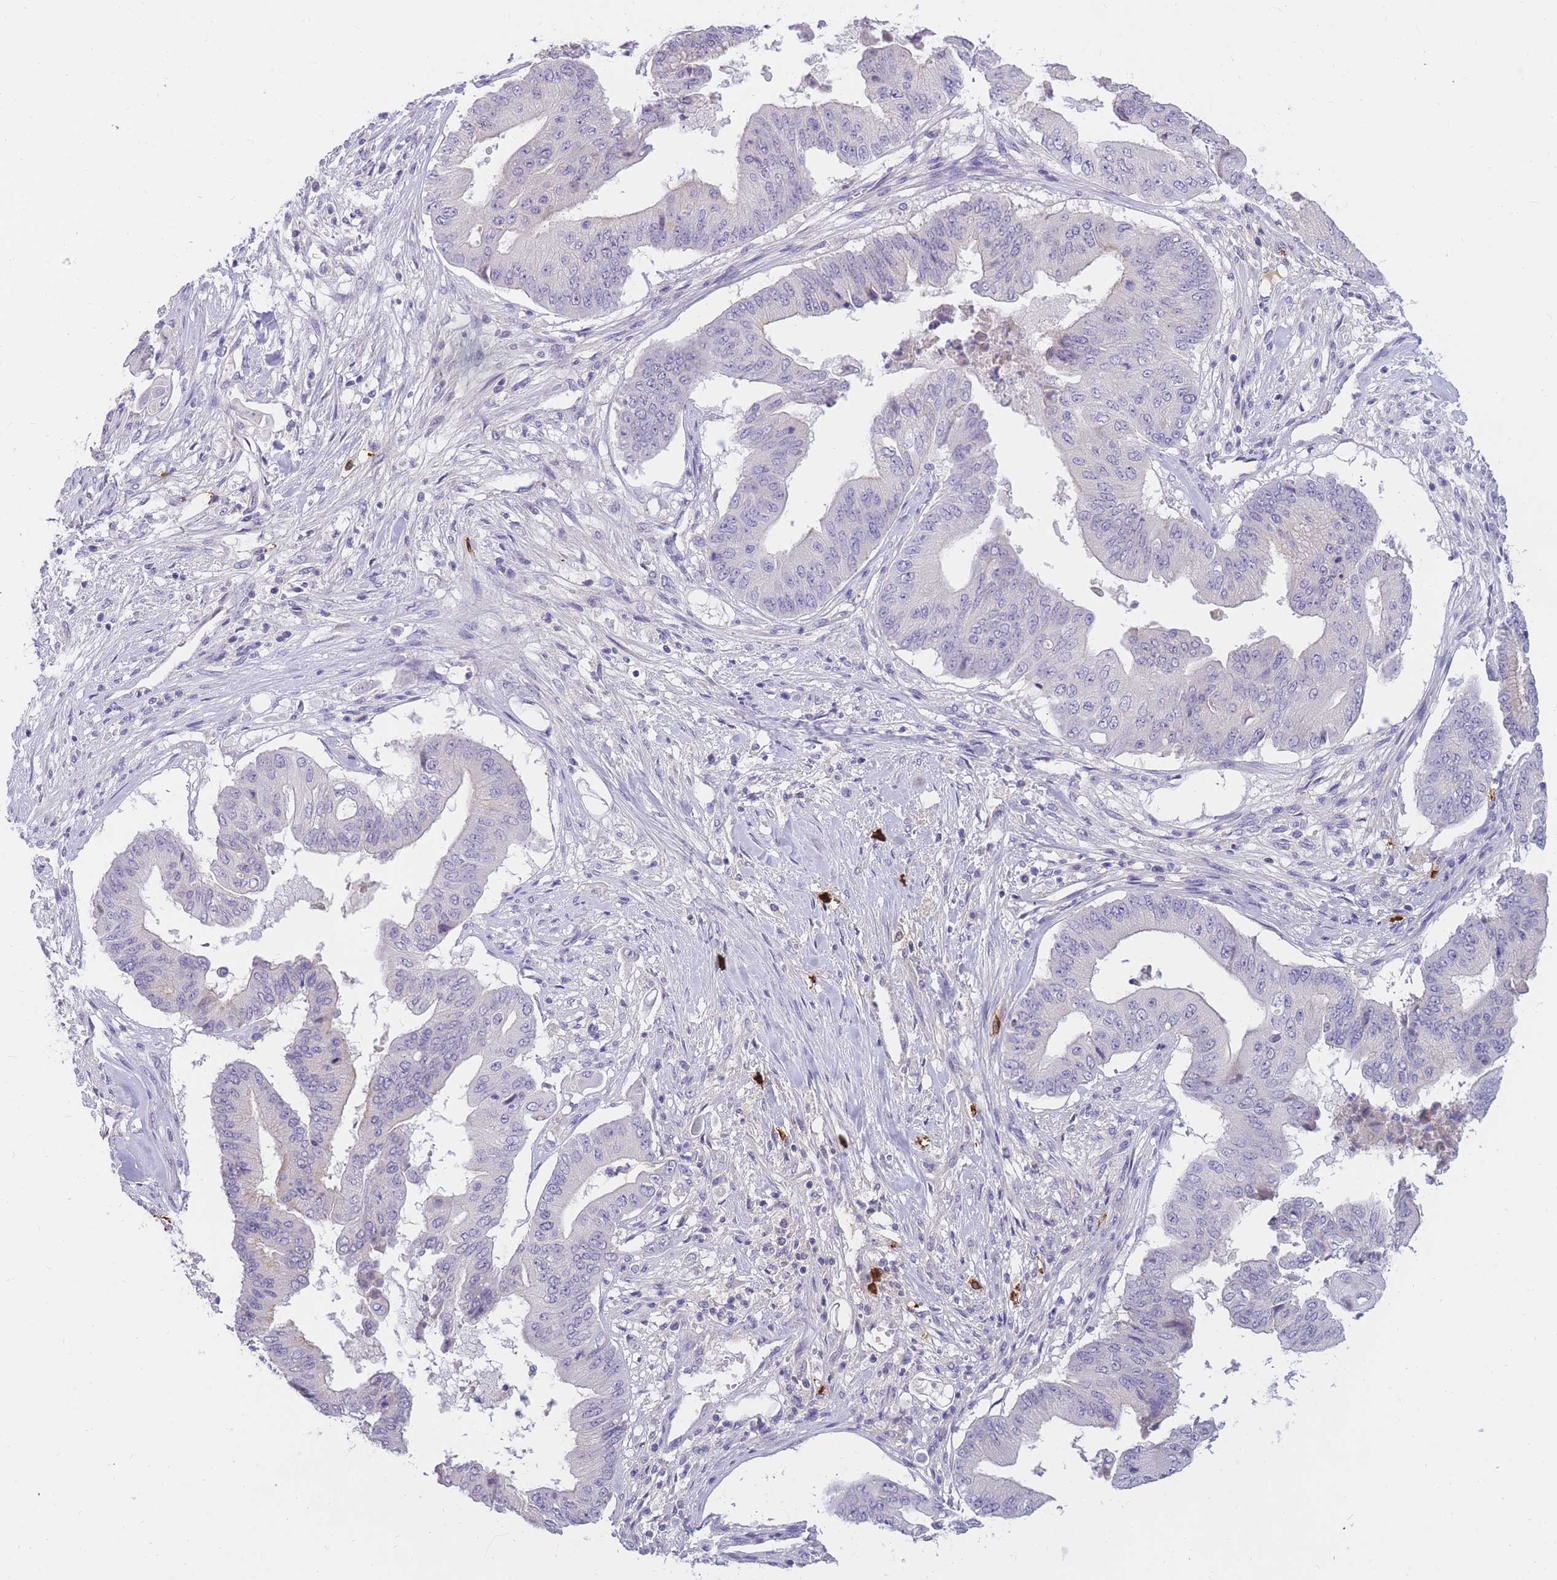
{"staining": {"intensity": "negative", "quantity": "none", "location": "none"}, "tissue": "pancreatic cancer", "cell_type": "Tumor cells", "image_type": "cancer", "snomed": [{"axis": "morphology", "description": "Adenocarcinoma, NOS"}, {"axis": "topography", "description": "Pancreas"}], "caption": "Immunohistochemistry (IHC) of human pancreatic adenocarcinoma displays no staining in tumor cells.", "gene": "TPSD1", "patient": {"sex": "female", "age": 77}}